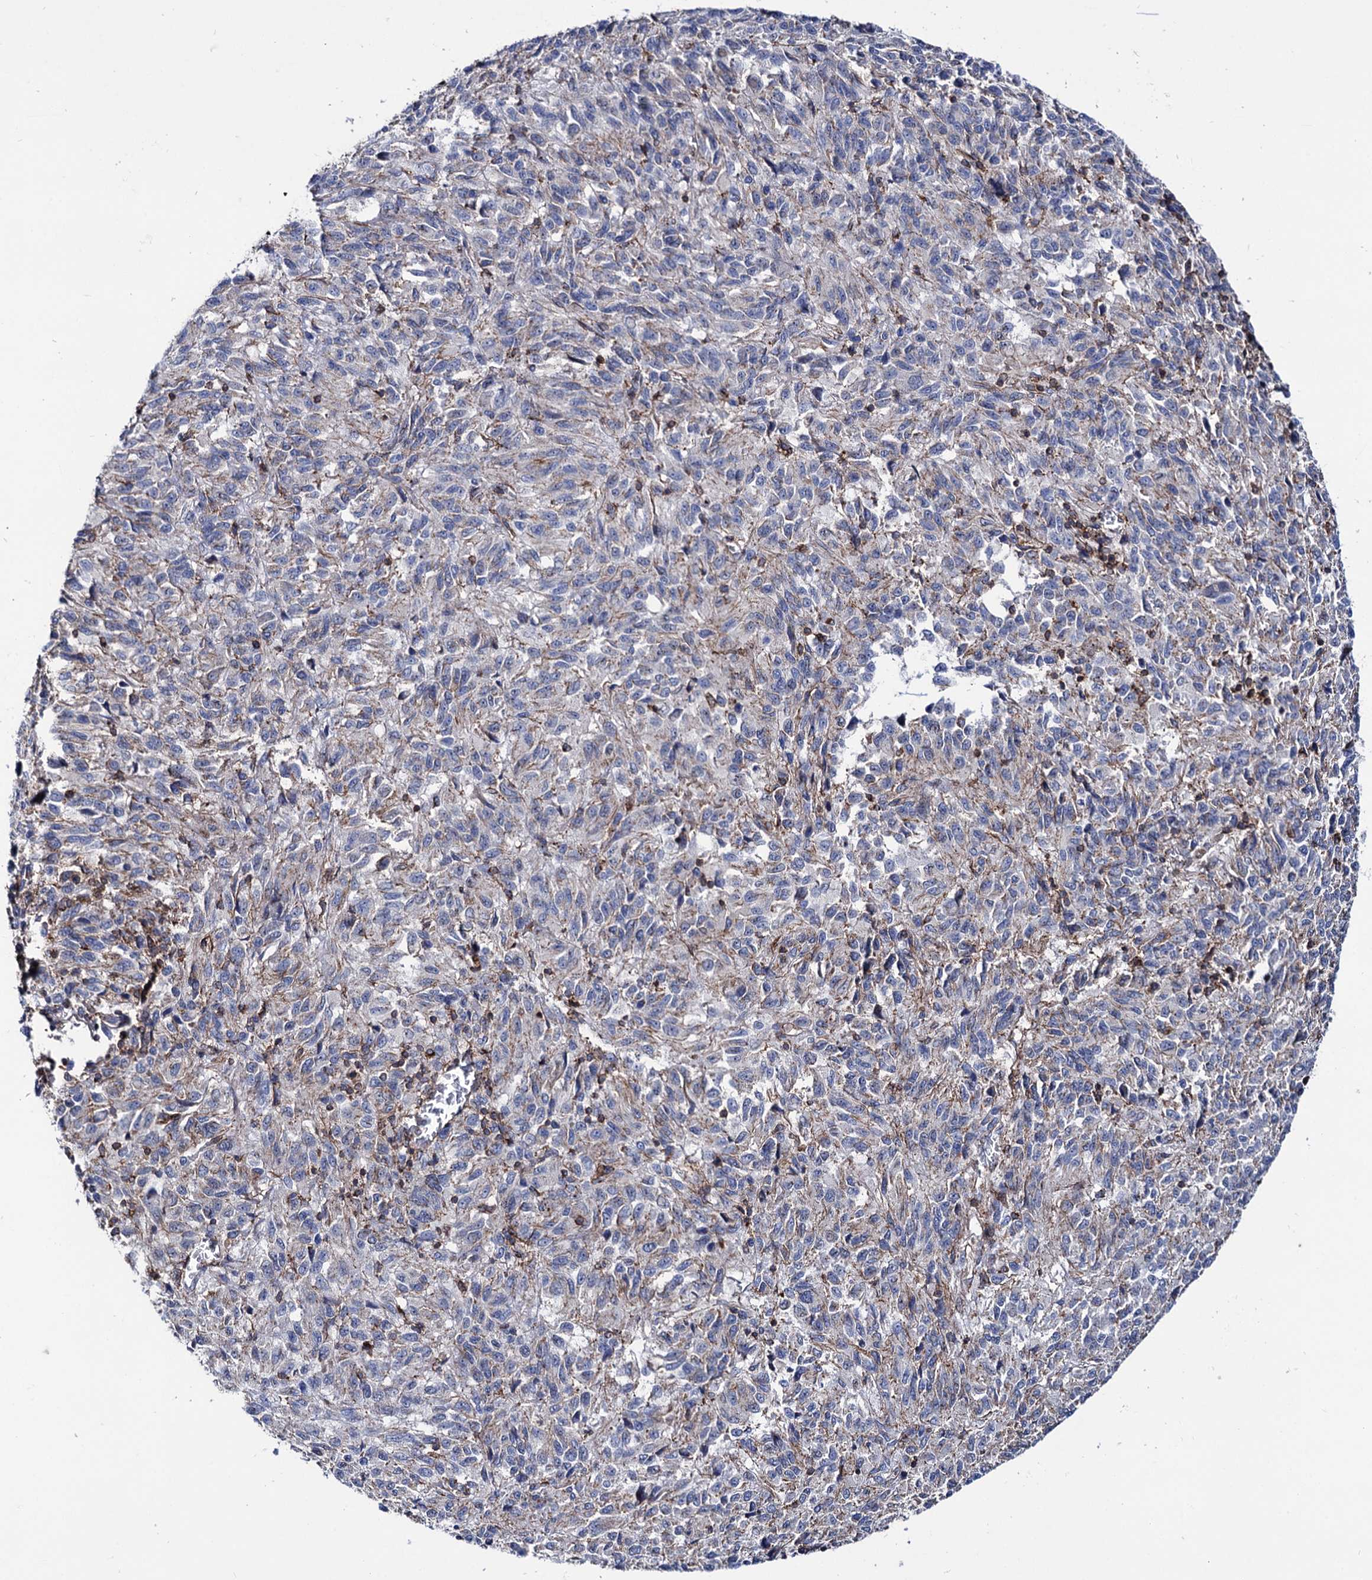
{"staining": {"intensity": "negative", "quantity": "none", "location": "none"}, "tissue": "melanoma", "cell_type": "Tumor cells", "image_type": "cancer", "snomed": [{"axis": "morphology", "description": "Malignant melanoma, Metastatic site"}, {"axis": "topography", "description": "Lung"}], "caption": "DAB (3,3'-diaminobenzidine) immunohistochemical staining of human malignant melanoma (metastatic site) demonstrates no significant positivity in tumor cells.", "gene": "DEF6", "patient": {"sex": "male", "age": 64}}